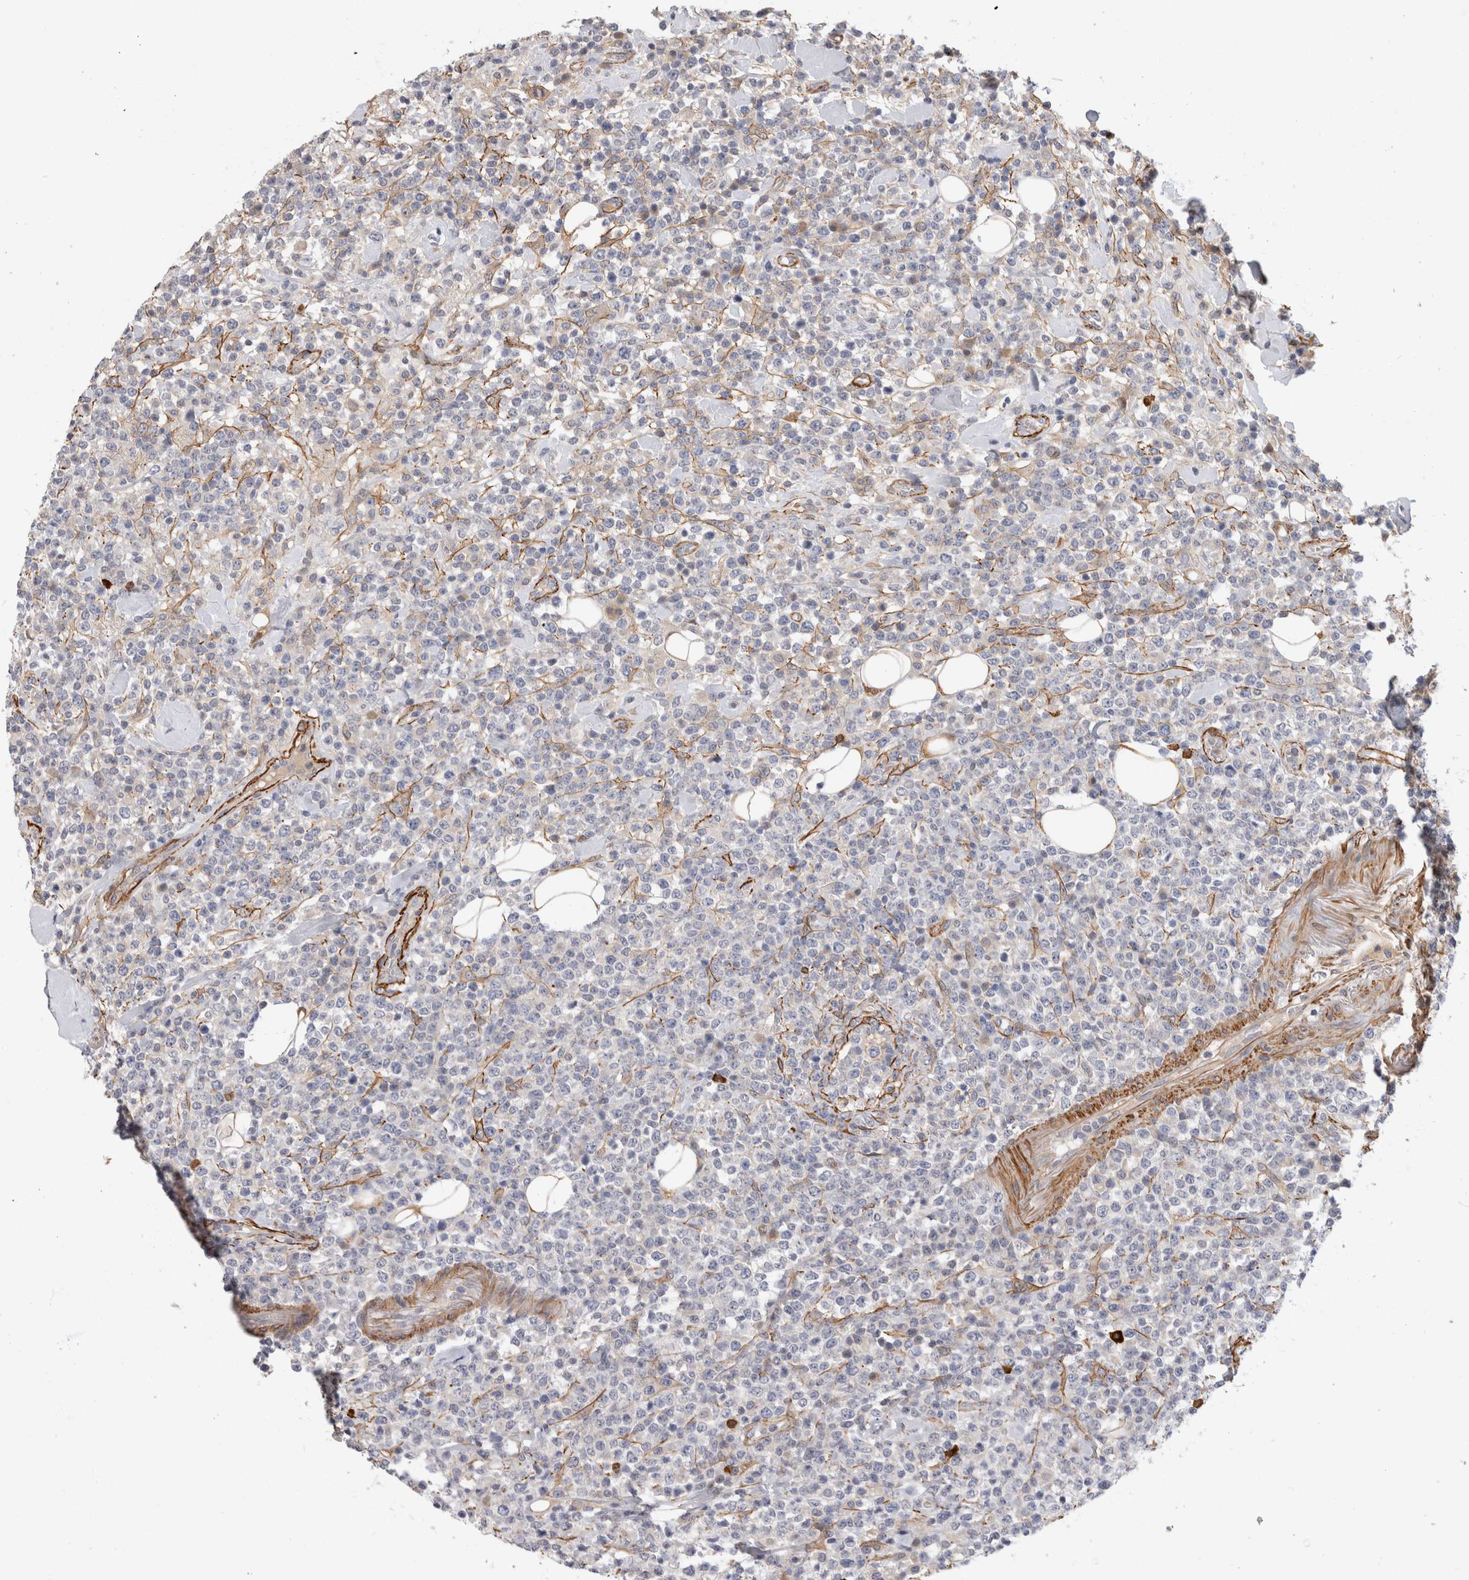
{"staining": {"intensity": "negative", "quantity": "none", "location": "none"}, "tissue": "lymphoma", "cell_type": "Tumor cells", "image_type": "cancer", "snomed": [{"axis": "morphology", "description": "Malignant lymphoma, non-Hodgkin's type, High grade"}, {"axis": "topography", "description": "Colon"}], "caption": "Tumor cells are negative for brown protein staining in lymphoma.", "gene": "PGM1", "patient": {"sex": "female", "age": 53}}